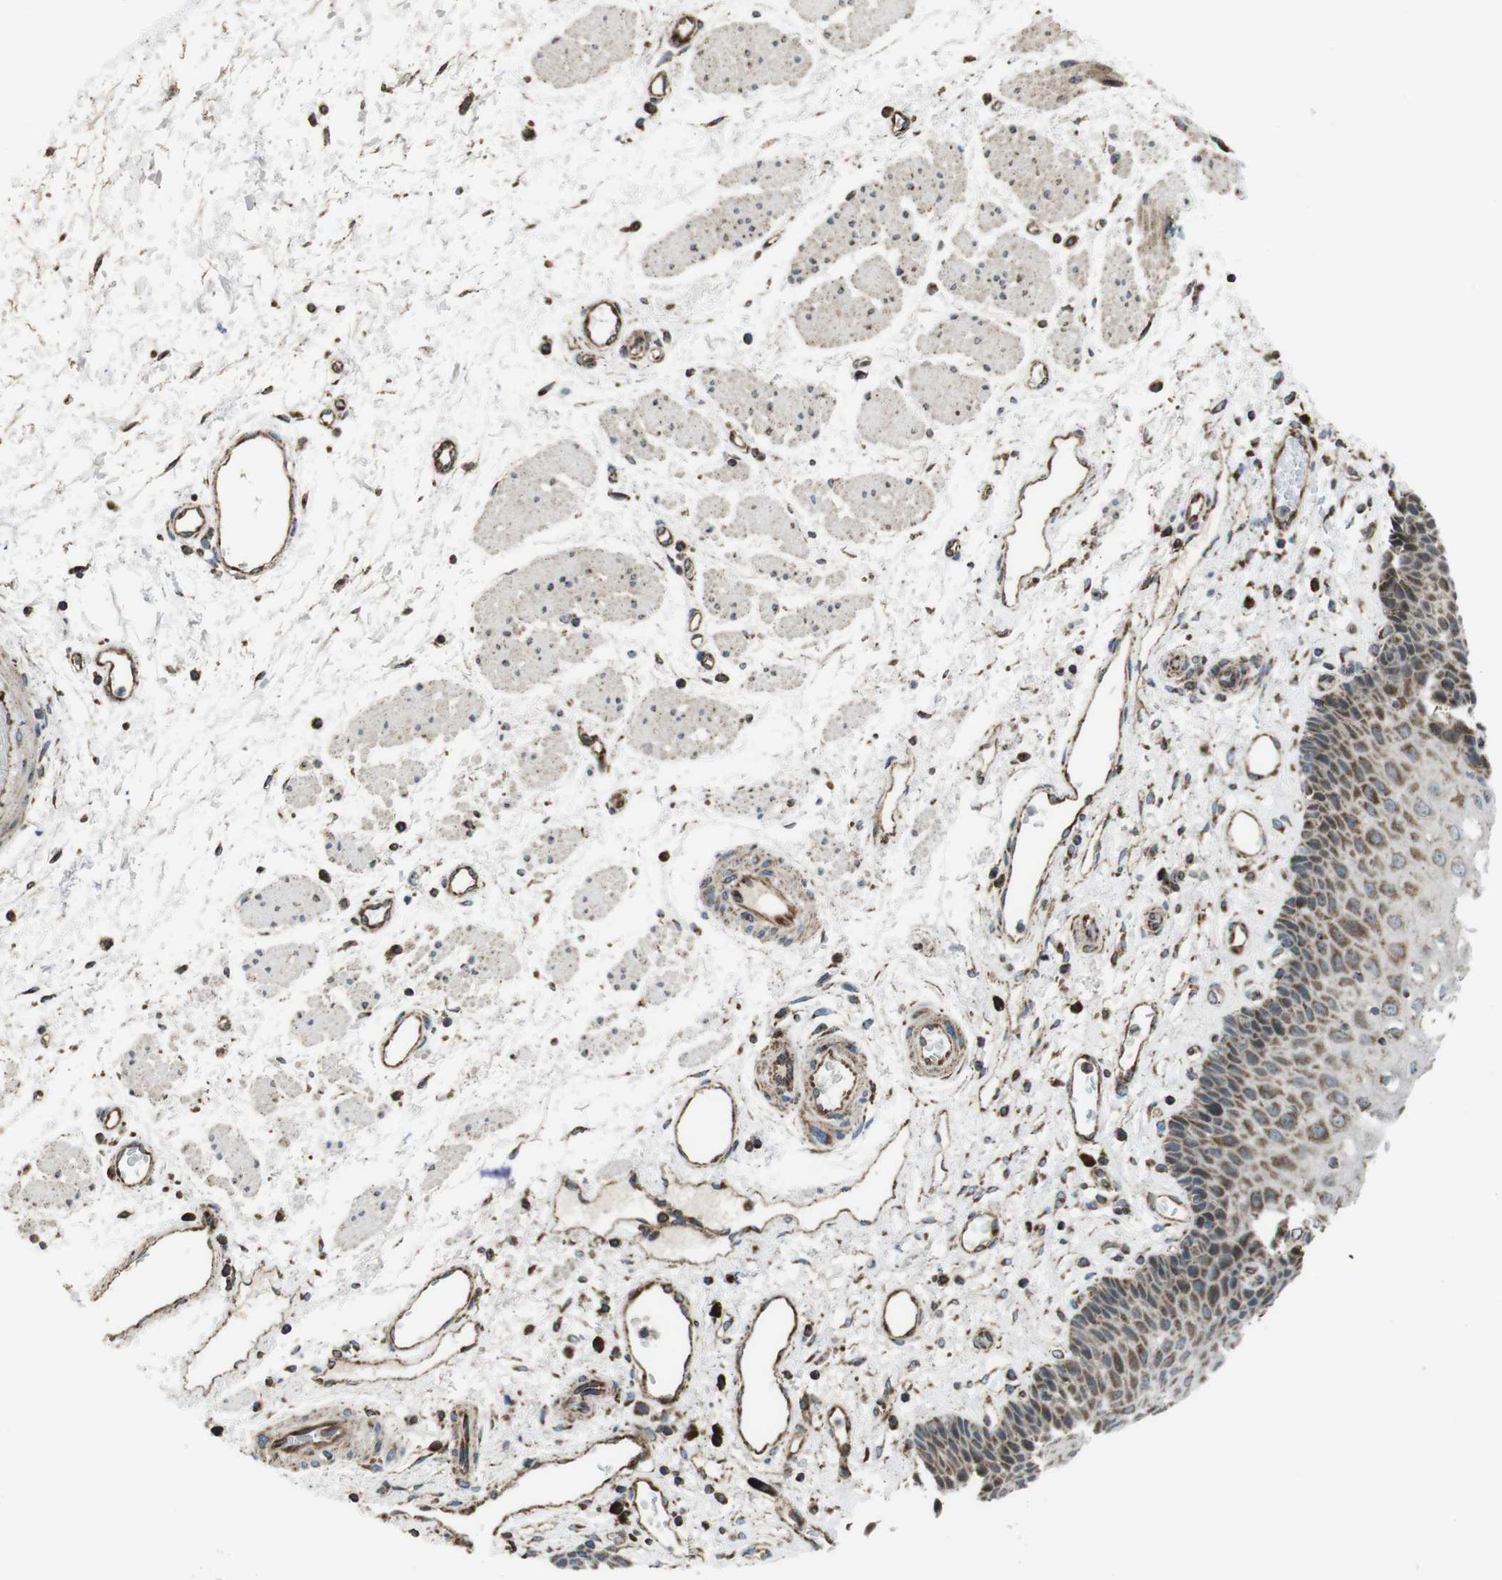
{"staining": {"intensity": "moderate", "quantity": "25%-75%", "location": "cytoplasmic/membranous"}, "tissue": "esophagus", "cell_type": "Squamous epithelial cells", "image_type": "normal", "snomed": [{"axis": "morphology", "description": "Normal tissue, NOS"}, {"axis": "topography", "description": "Esophagus"}], "caption": "Immunohistochemistry (DAB (3,3'-diaminobenzidine)) staining of normal human esophagus shows moderate cytoplasmic/membranous protein staining in approximately 25%-75% of squamous epithelial cells.", "gene": "GIMAP8", "patient": {"sex": "male", "age": 54}}